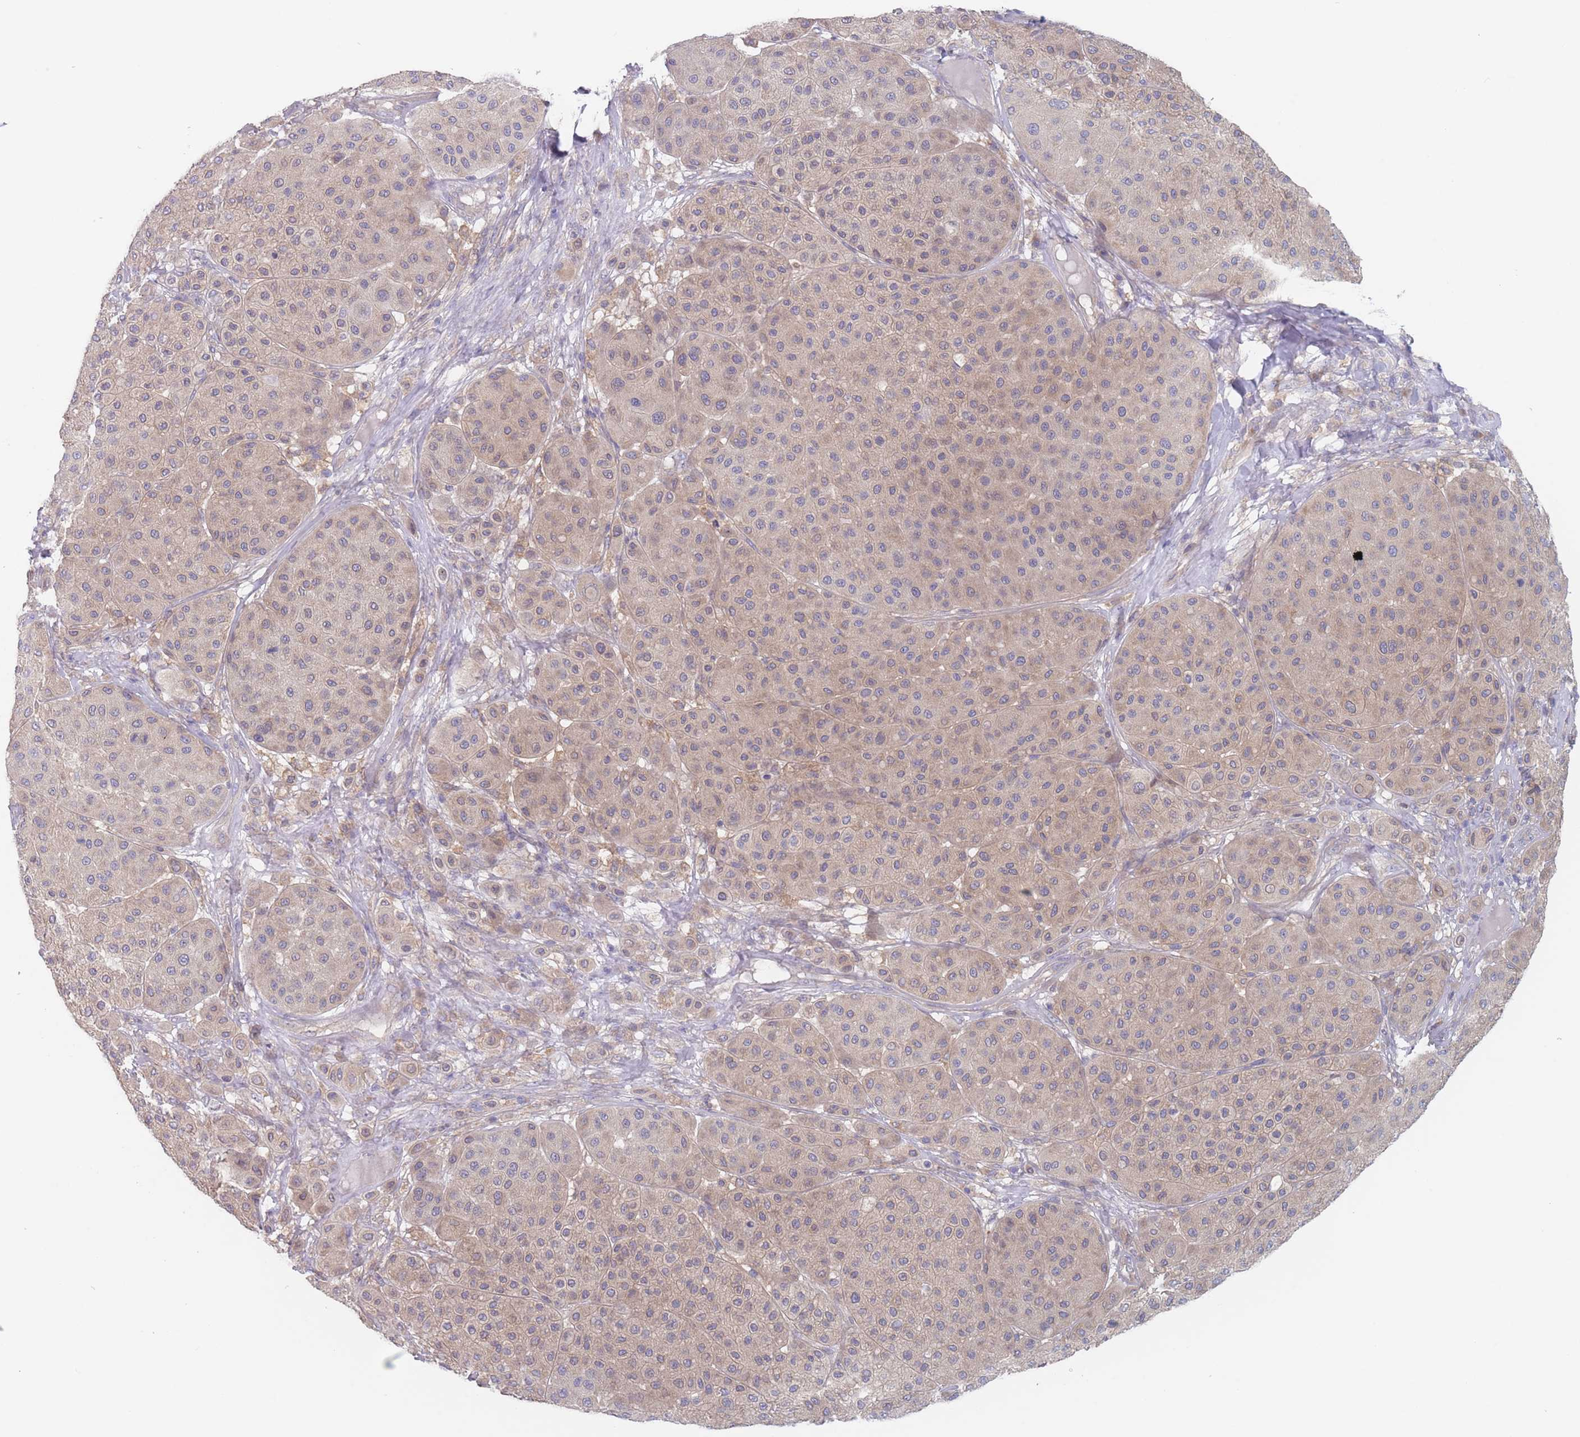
{"staining": {"intensity": "weak", "quantity": "25%-75%", "location": "cytoplasmic/membranous"}, "tissue": "melanoma", "cell_type": "Tumor cells", "image_type": "cancer", "snomed": [{"axis": "morphology", "description": "Malignant melanoma, Metastatic site"}, {"axis": "topography", "description": "Smooth muscle"}], "caption": "Protein analysis of malignant melanoma (metastatic site) tissue shows weak cytoplasmic/membranous expression in approximately 25%-75% of tumor cells.", "gene": "EFCC1", "patient": {"sex": "male", "age": 41}}